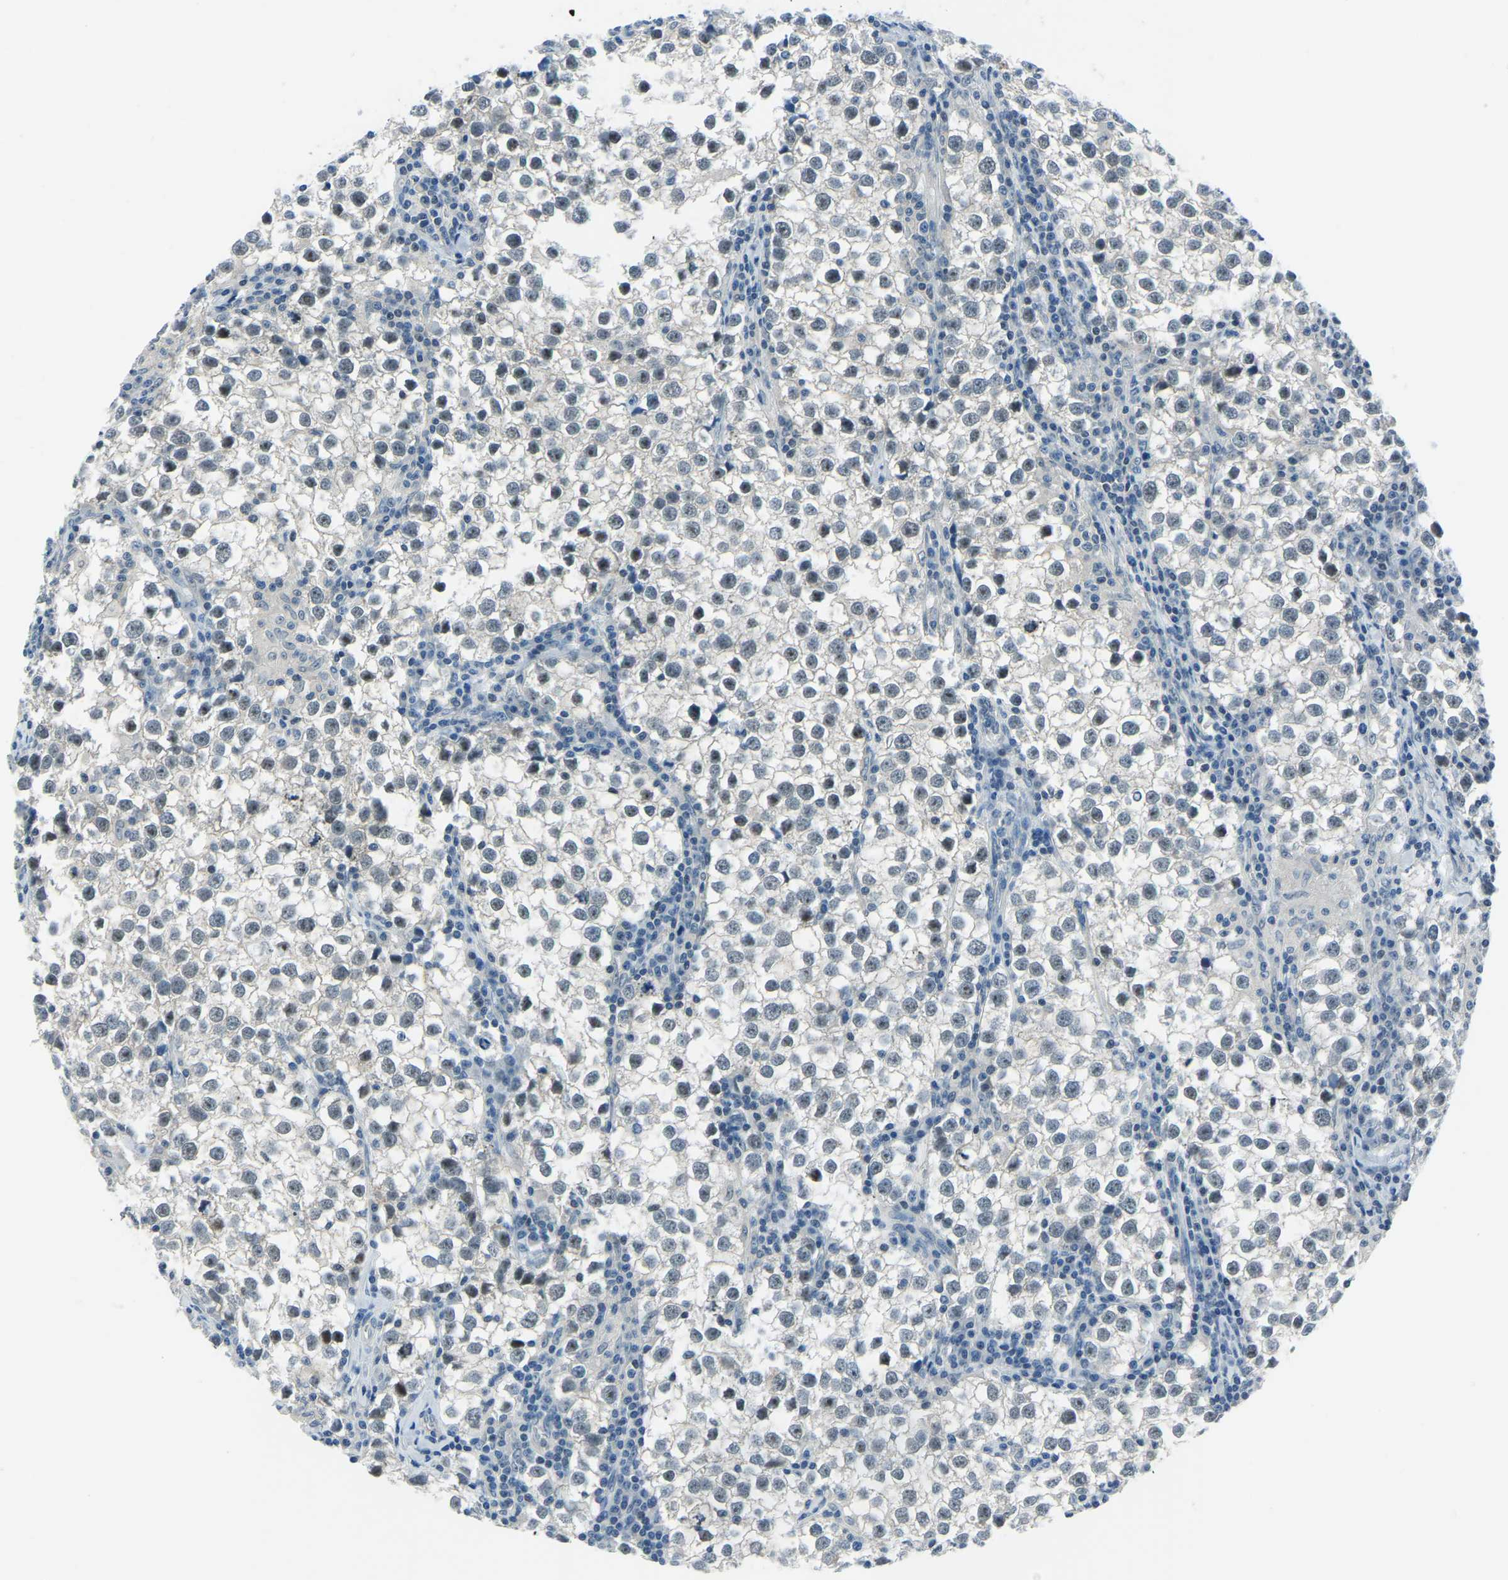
{"staining": {"intensity": "moderate", "quantity": "25%-75%", "location": "nuclear"}, "tissue": "testis cancer", "cell_type": "Tumor cells", "image_type": "cancer", "snomed": [{"axis": "morphology", "description": "Seminoma, NOS"}, {"axis": "morphology", "description": "Carcinoma, Embryonal, NOS"}, {"axis": "topography", "description": "Testis"}], "caption": "Human testis cancer (embryonal carcinoma) stained with a protein marker reveals moderate staining in tumor cells.", "gene": "RRP1", "patient": {"sex": "male", "age": 36}}